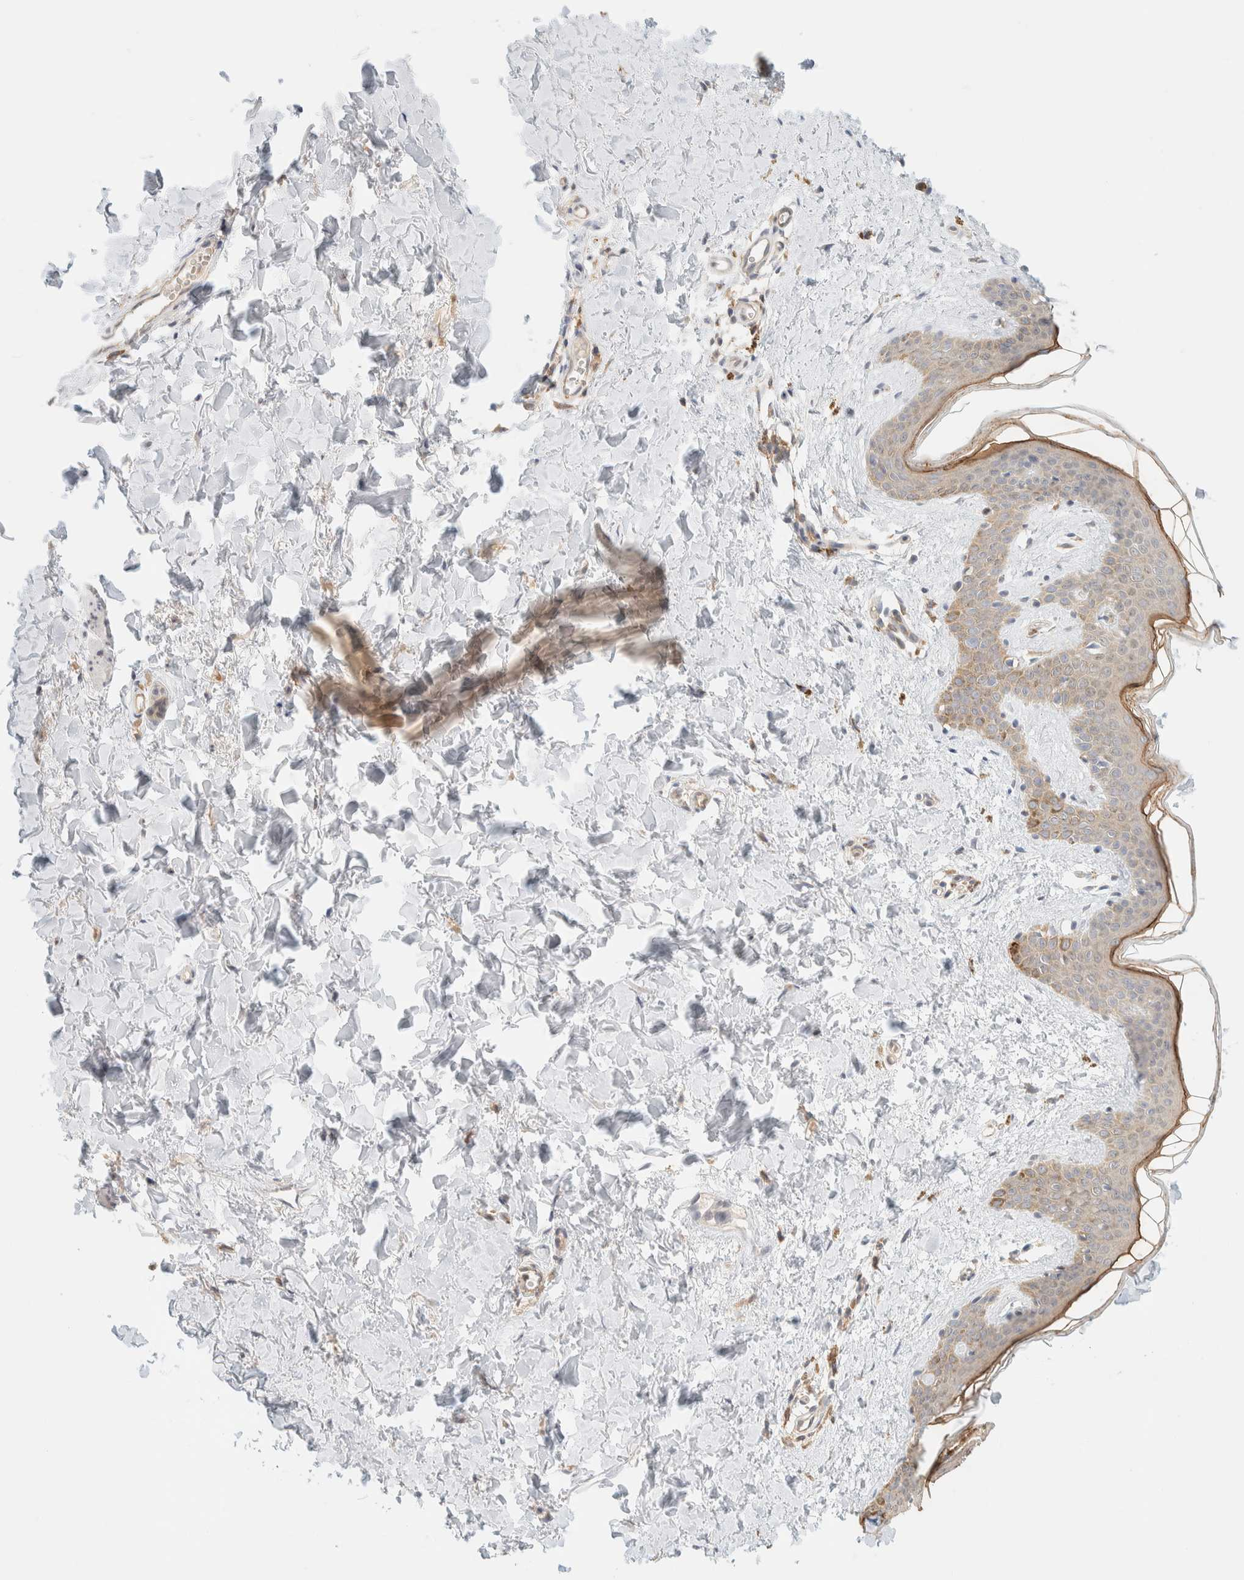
{"staining": {"intensity": "weak", "quantity": "25%-75%", "location": "cytoplasmic/membranous"}, "tissue": "skin", "cell_type": "Fibroblasts", "image_type": "normal", "snomed": [{"axis": "morphology", "description": "Normal tissue, NOS"}, {"axis": "topography", "description": "Skin"}], "caption": "Fibroblasts reveal weak cytoplasmic/membranous staining in about 25%-75% of cells in benign skin.", "gene": "TBC1D8B", "patient": {"sex": "female", "age": 46}}